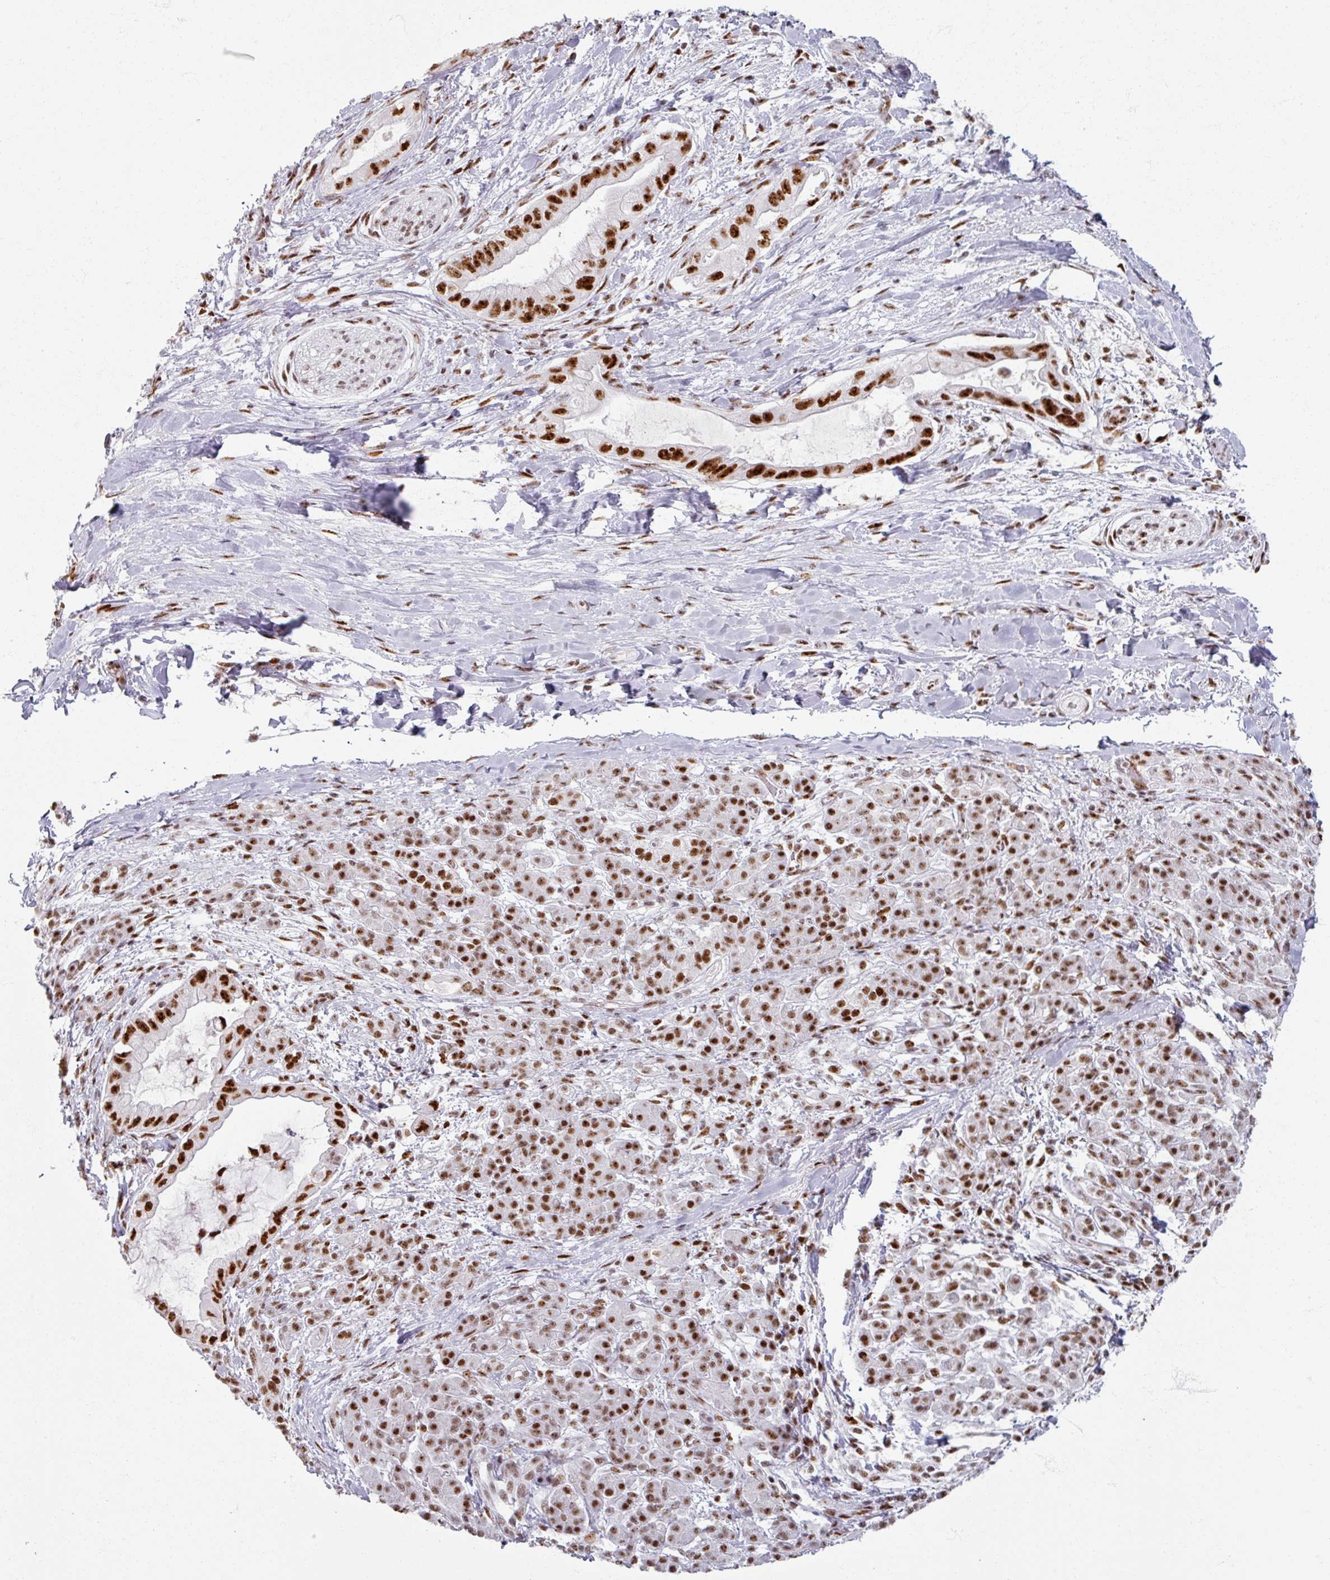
{"staining": {"intensity": "strong", "quantity": ">75%", "location": "nuclear"}, "tissue": "pancreatic cancer", "cell_type": "Tumor cells", "image_type": "cancer", "snomed": [{"axis": "morphology", "description": "Adenocarcinoma, NOS"}, {"axis": "topography", "description": "Pancreas"}], "caption": "This is a micrograph of IHC staining of pancreatic cancer, which shows strong expression in the nuclear of tumor cells.", "gene": "ADAR", "patient": {"sex": "male", "age": 48}}